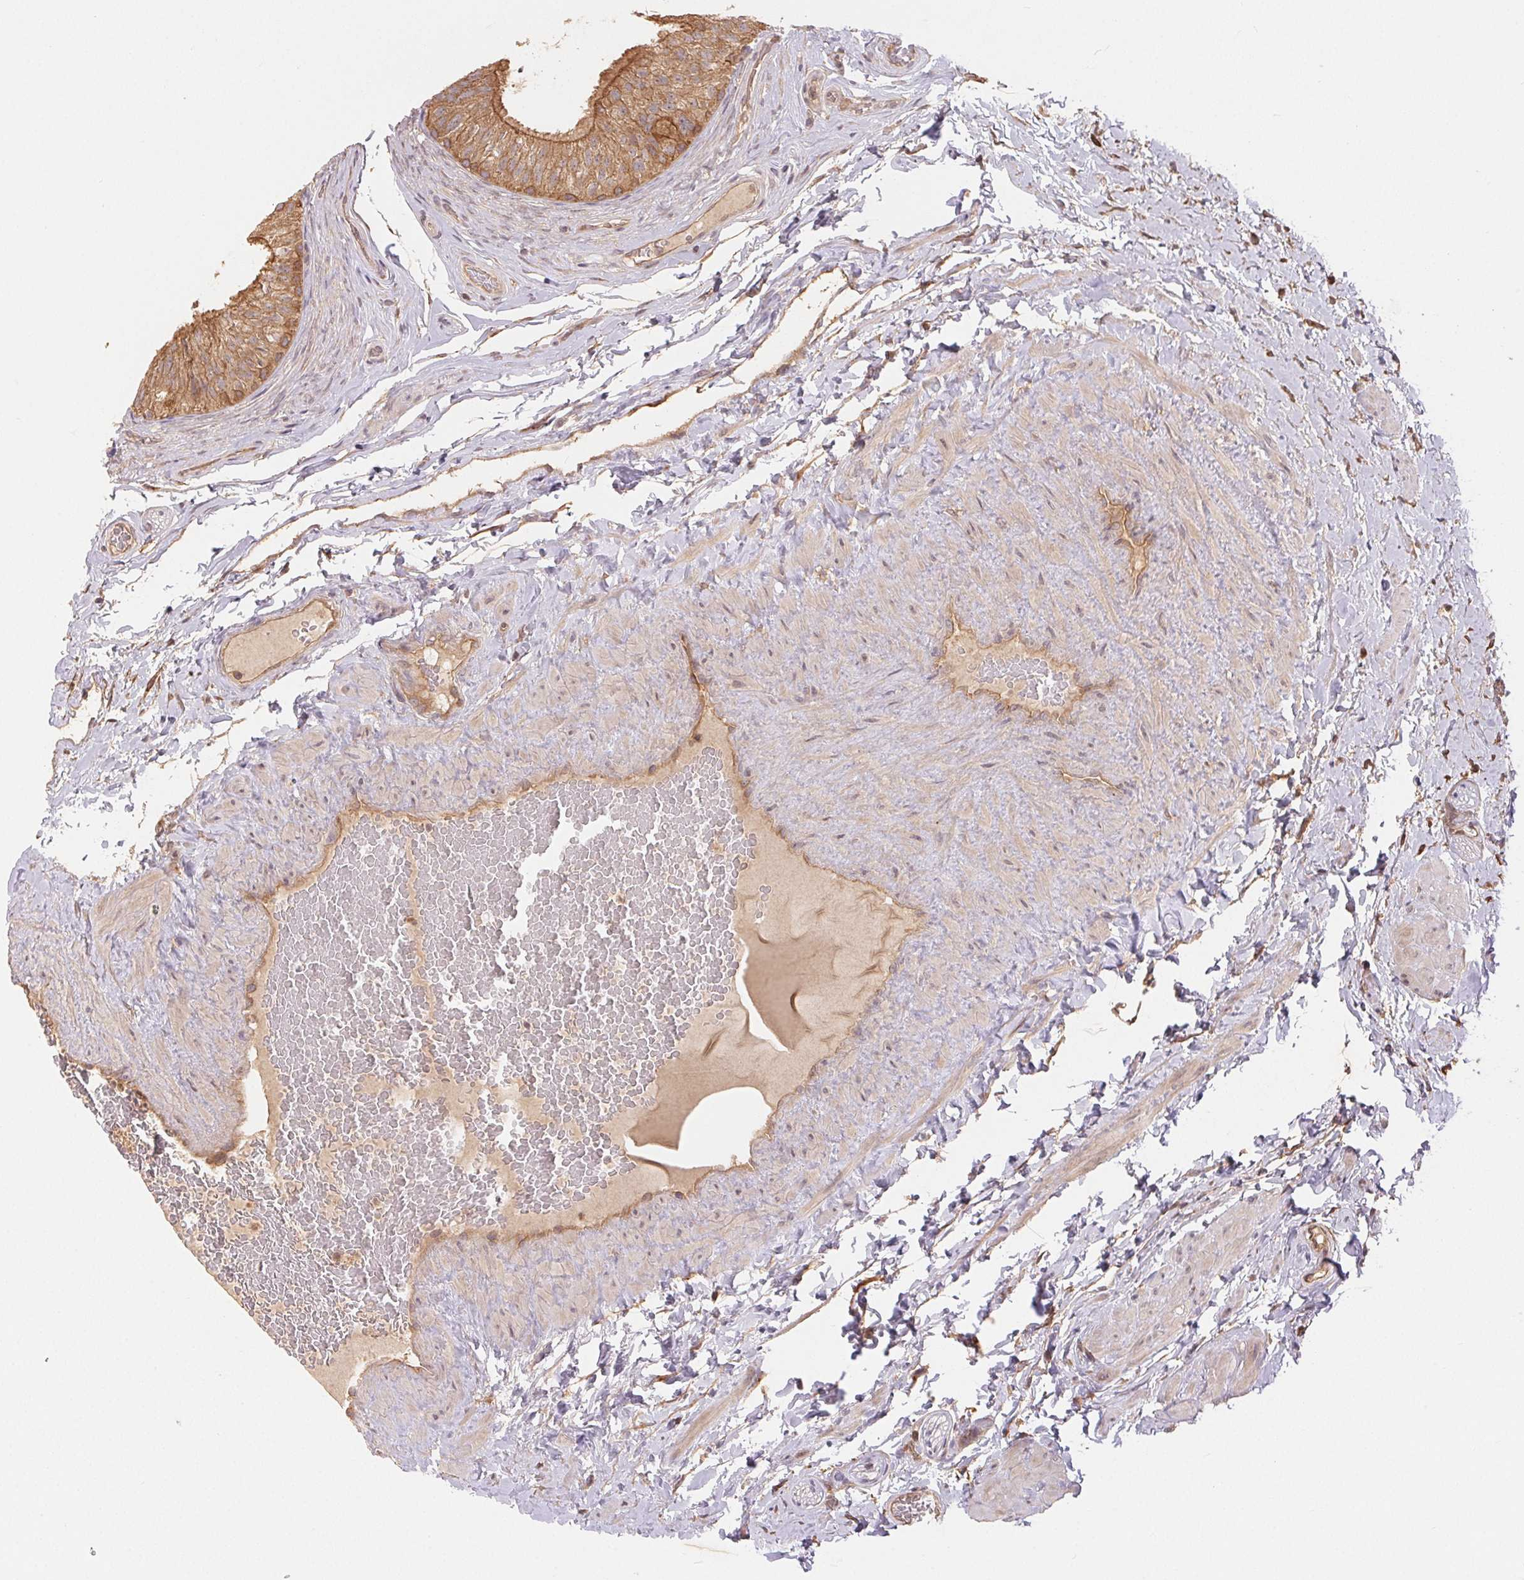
{"staining": {"intensity": "moderate", "quantity": ">75%", "location": "cytoplasmic/membranous"}, "tissue": "epididymis", "cell_type": "Glandular cells", "image_type": "normal", "snomed": [{"axis": "morphology", "description": "Normal tissue, NOS"}, {"axis": "topography", "description": "Epididymis, spermatic cord, NOS"}, {"axis": "topography", "description": "Epididymis"}], "caption": "Moderate cytoplasmic/membranous protein staining is identified in approximately >75% of glandular cells in epididymis.", "gene": "MAPKAPK2", "patient": {"sex": "male", "age": 31}}